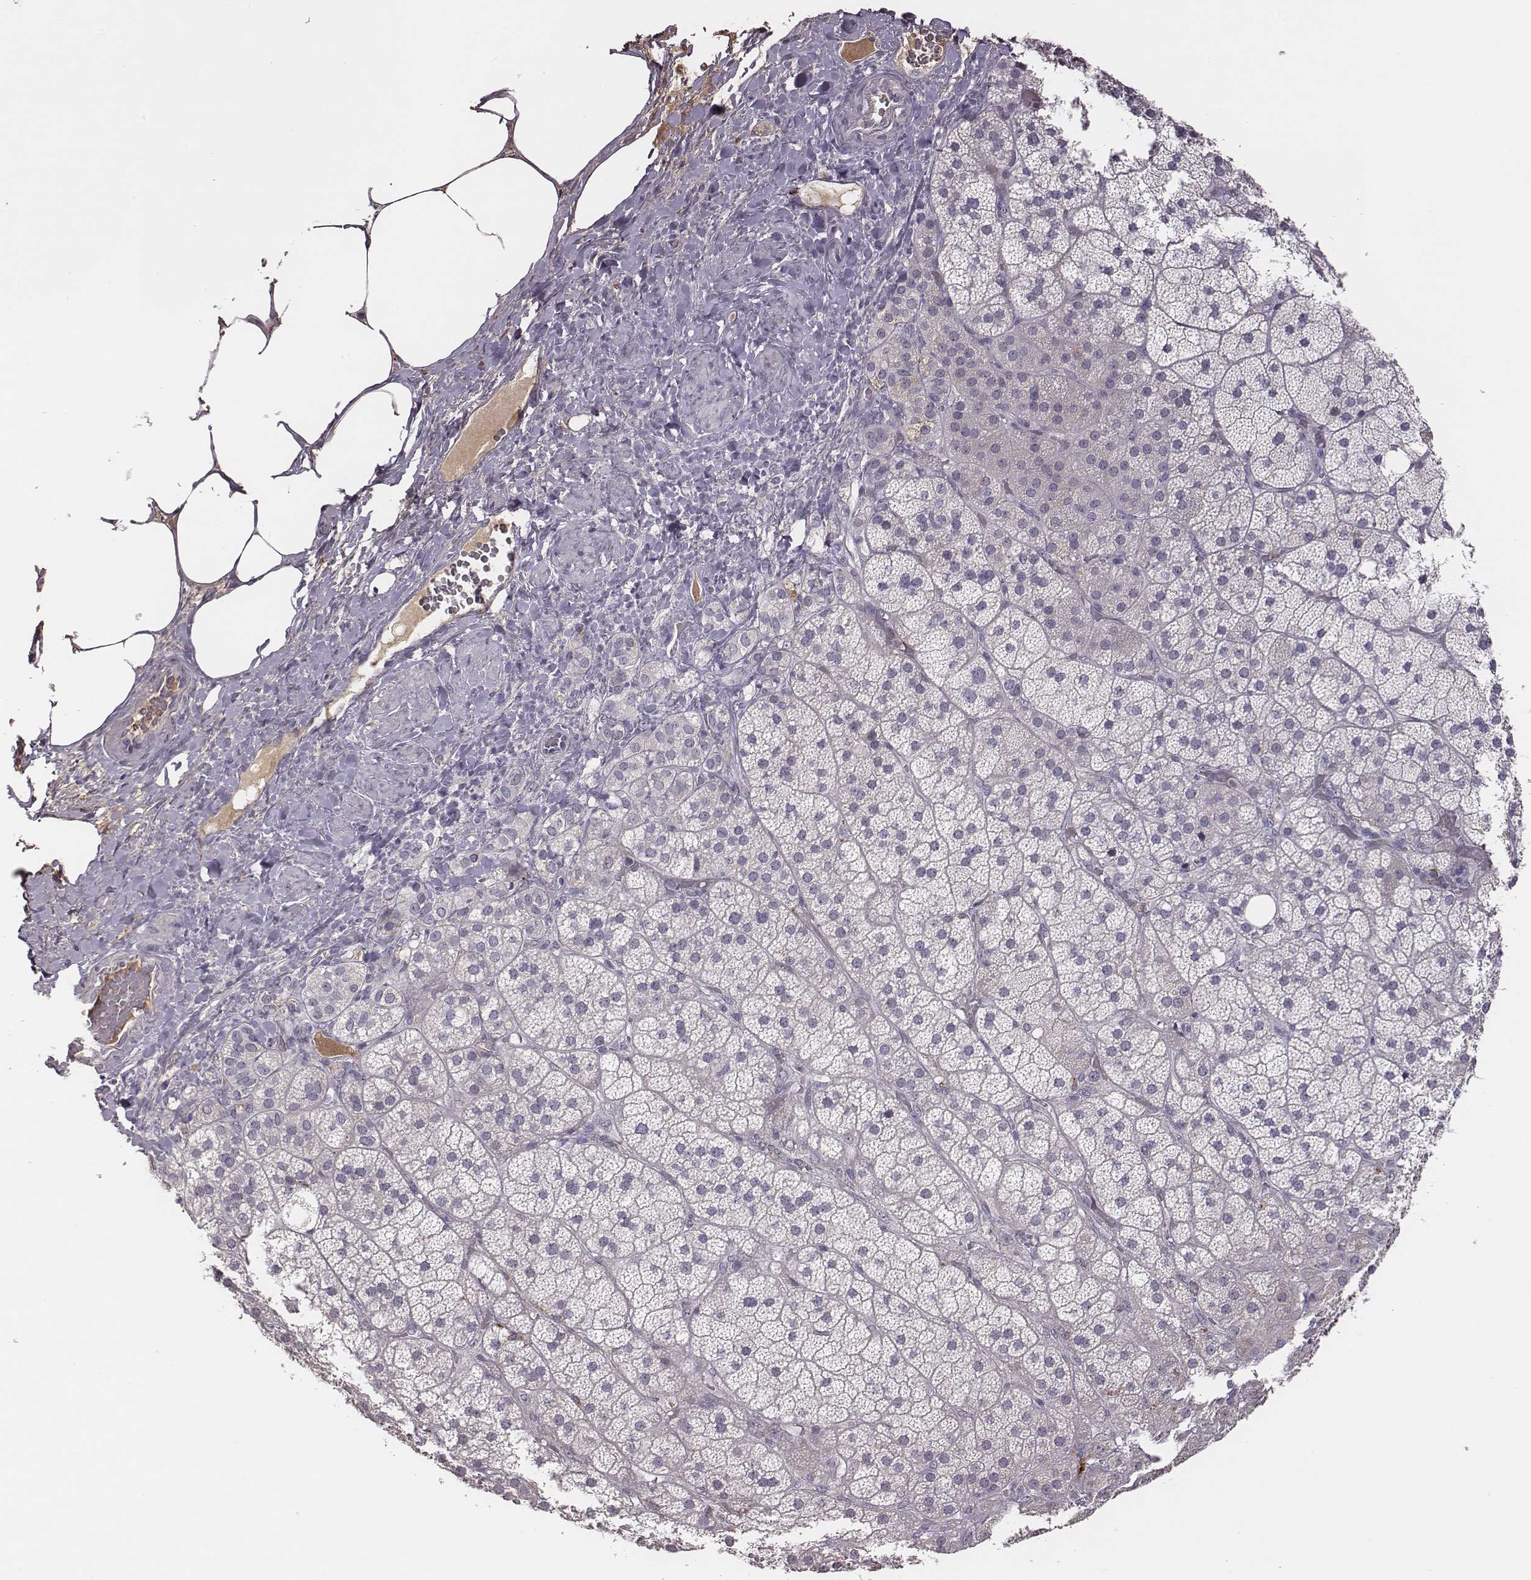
{"staining": {"intensity": "moderate", "quantity": "<25%", "location": "cytoplasmic/membranous"}, "tissue": "adrenal gland", "cell_type": "Glandular cells", "image_type": "normal", "snomed": [{"axis": "morphology", "description": "Normal tissue, NOS"}, {"axis": "topography", "description": "Adrenal gland"}], "caption": "Immunohistochemical staining of benign adrenal gland reveals low levels of moderate cytoplasmic/membranous staining in about <25% of glandular cells.", "gene": "SLC22A6", "patient": {"sex": "male", "age": 57}}